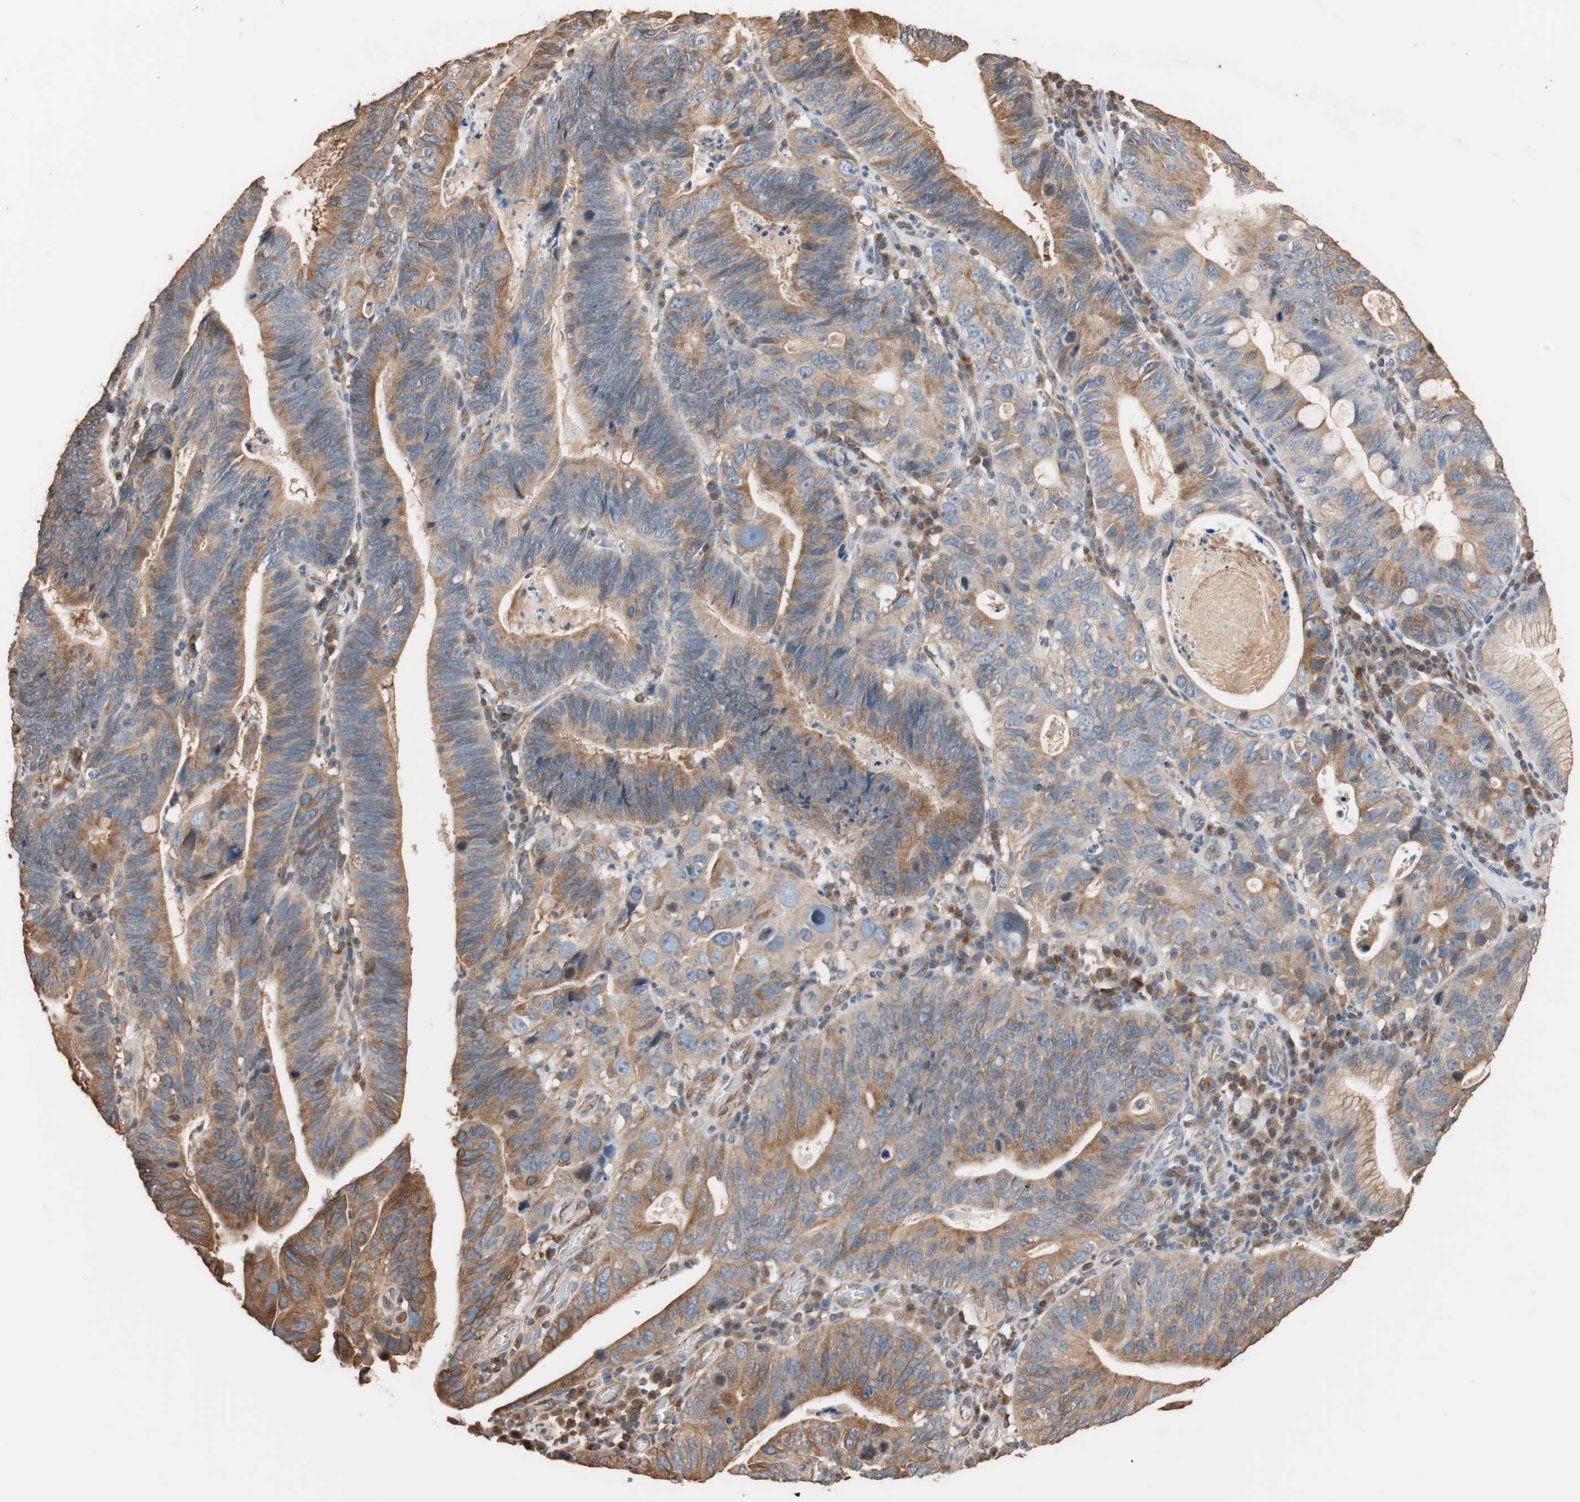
{"staining": {"intensity": "moderate", "quantity": ">75%", "location": "cytoplasmic/membranous"}, "tissue": "stomach cancer", "cell_type": "Tumor cells", "image_type": "cancer", "snomed": [{"axis": "morphology", "description": "Adenocarcinoma, NOS"}, {"axis": "topography", "description": "Stomach"}], "caption": "Stomach adenocarcinoma tissue shows moderate cytoplasmic/membranous positivity in about >75% of tumor cells", "gene": "TUBB", "patient": {"sex": "male", "age": 59}}